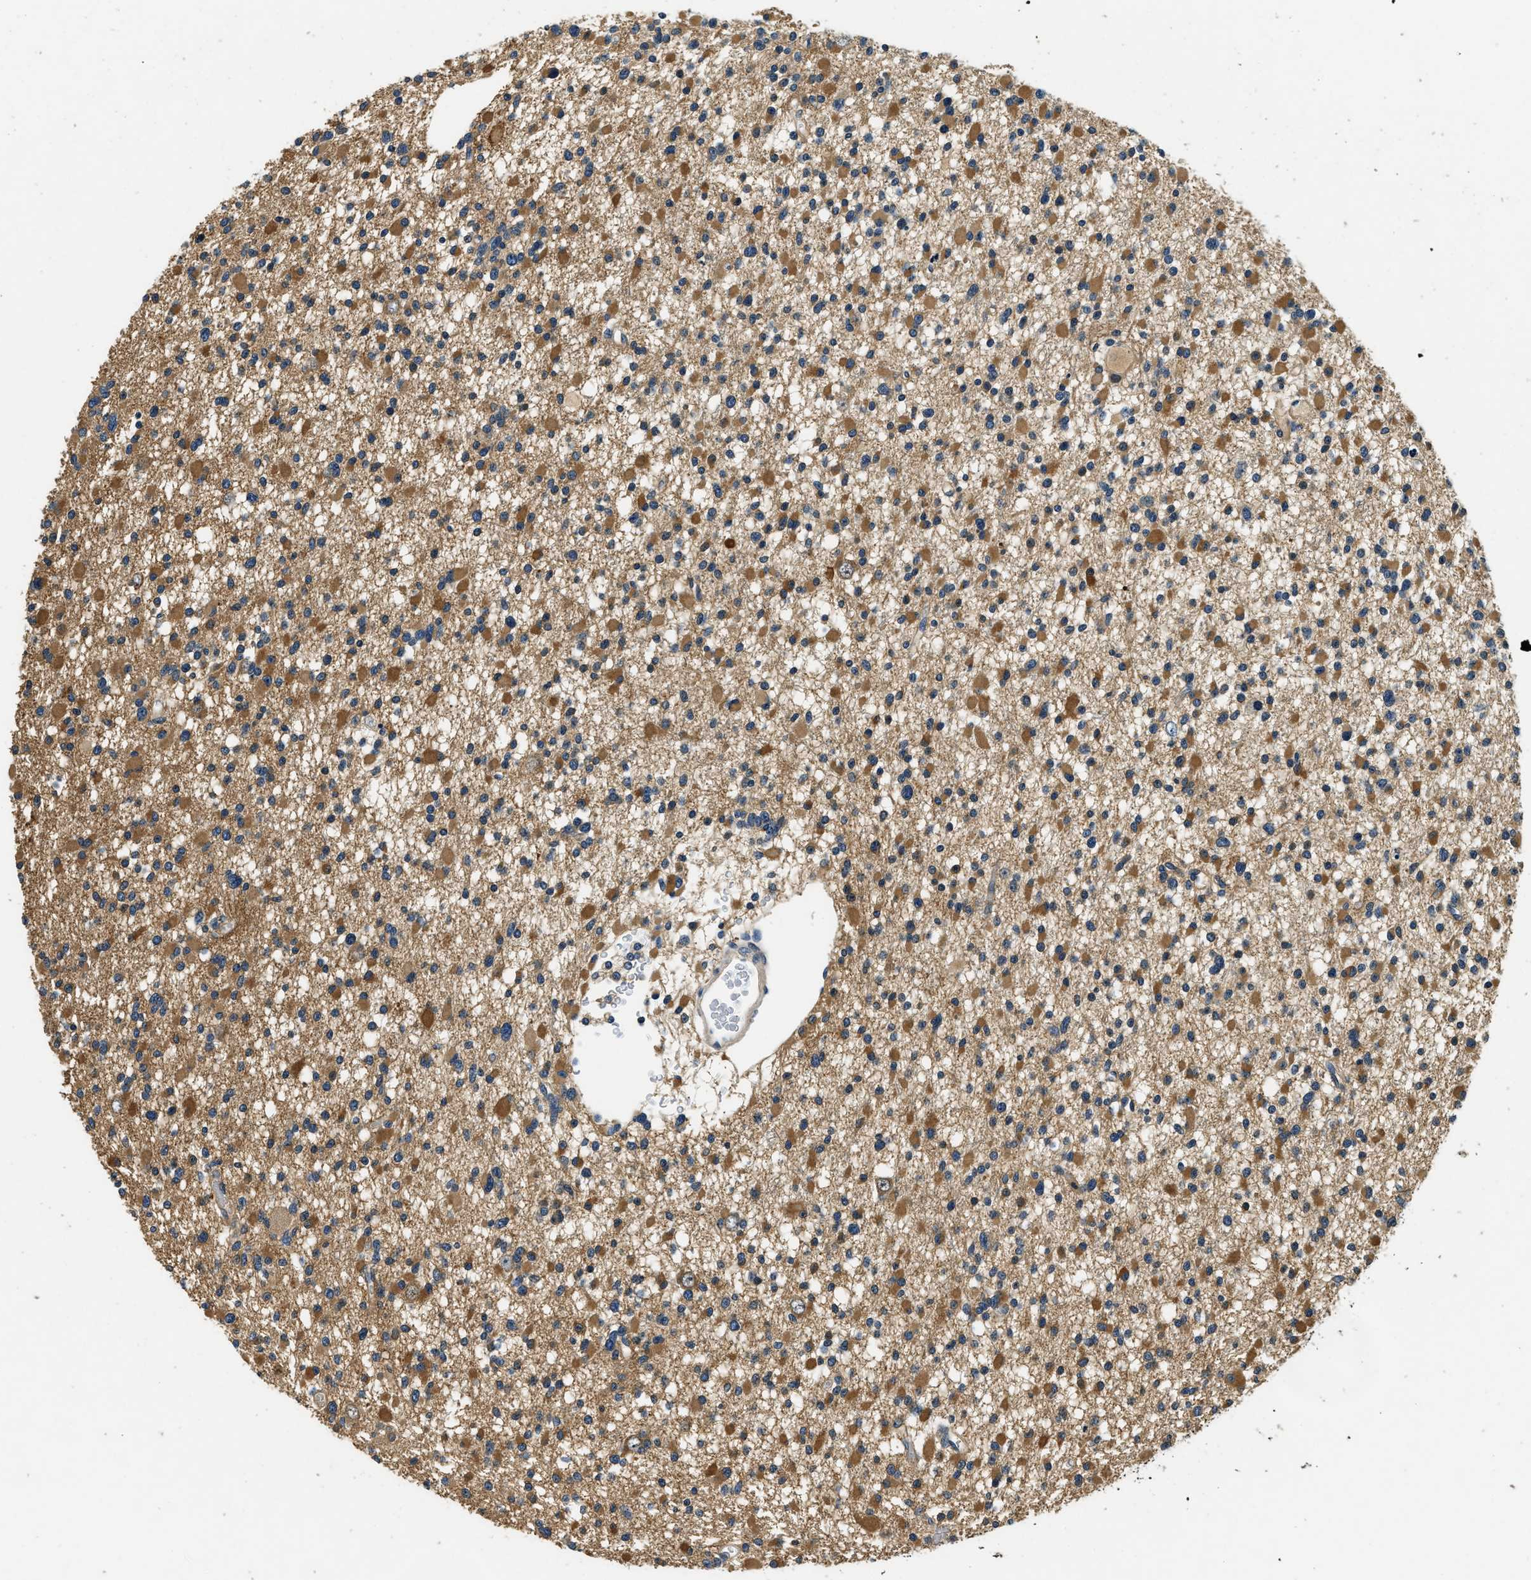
{"staining": {"intensity": "moderate", "quantity": ">75%", "location": "cytoplasmic/membranous"}, "tissue": "glioma", "cell_type": "Tumor cells", "image_type": "cancer", "snomed": [{"axis": "morphology", "description": "Glioma, malignant, Low grade"}, {"axis": "topography", "description": "Brain"}], "caption": "A brown stain highlights moderate cytoplasmic/membranous staining of a protein in glioma tumor cells.", "gene": "RESF1", "patient": {"sex": "female", "age": 22}}